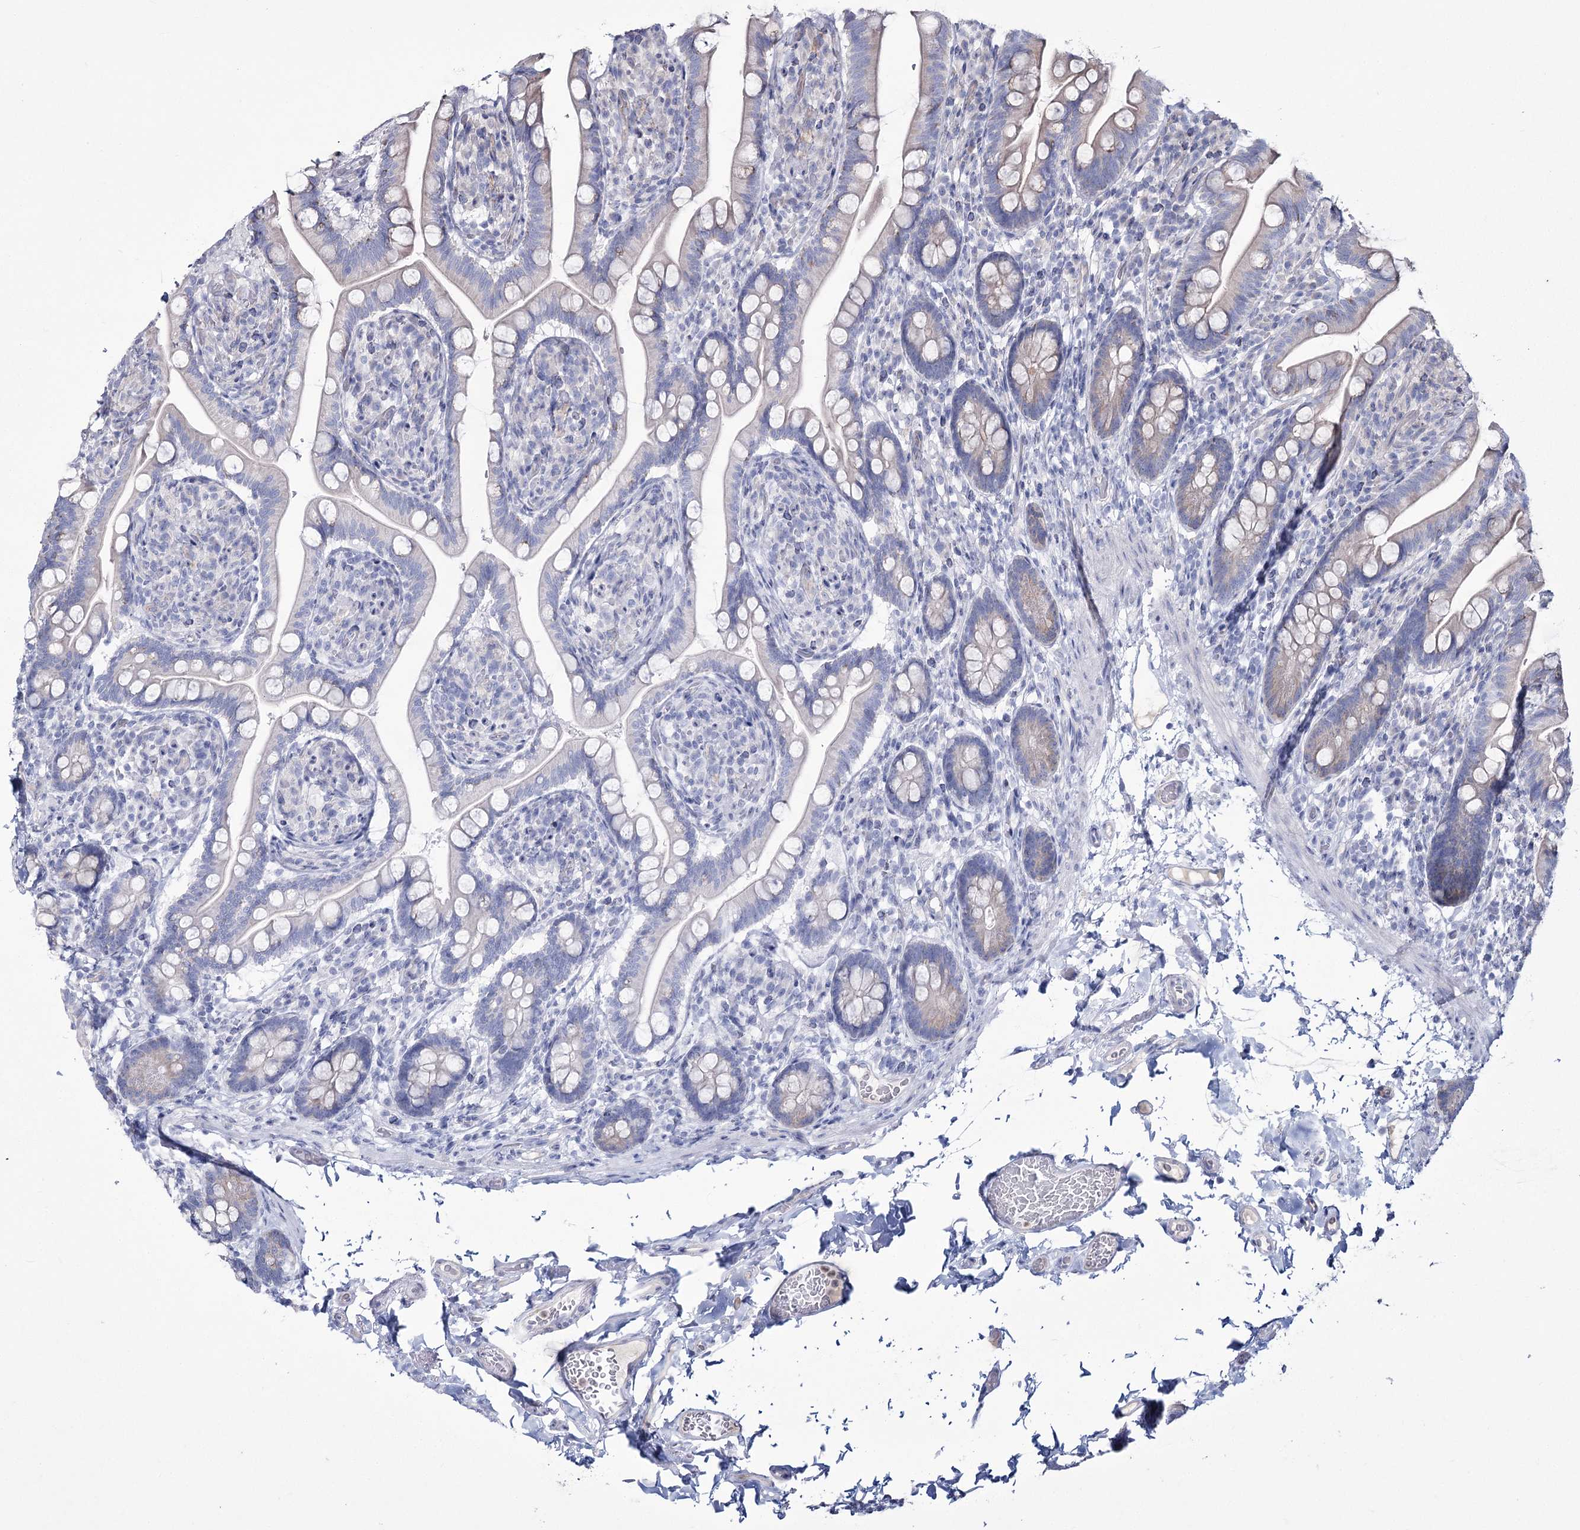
{"staining": {"intensity": "negative", "quantity": "none", "location": "none"}, "tissue": "small intestine", "cell_type": "Glandular cells", "image_type": "normal", "snomed": [{"axis": "morphology", "description": "Normal tissue, NOS"}, {"axis": "topography", "description": "Small intestine"}], "caption": "This is an immunohistochemistry micrograph of unremarkable human small intestine. There is no staining in glandular cells.", "gene": "ME3", "patient": {"sex": "female", "age": 64}}